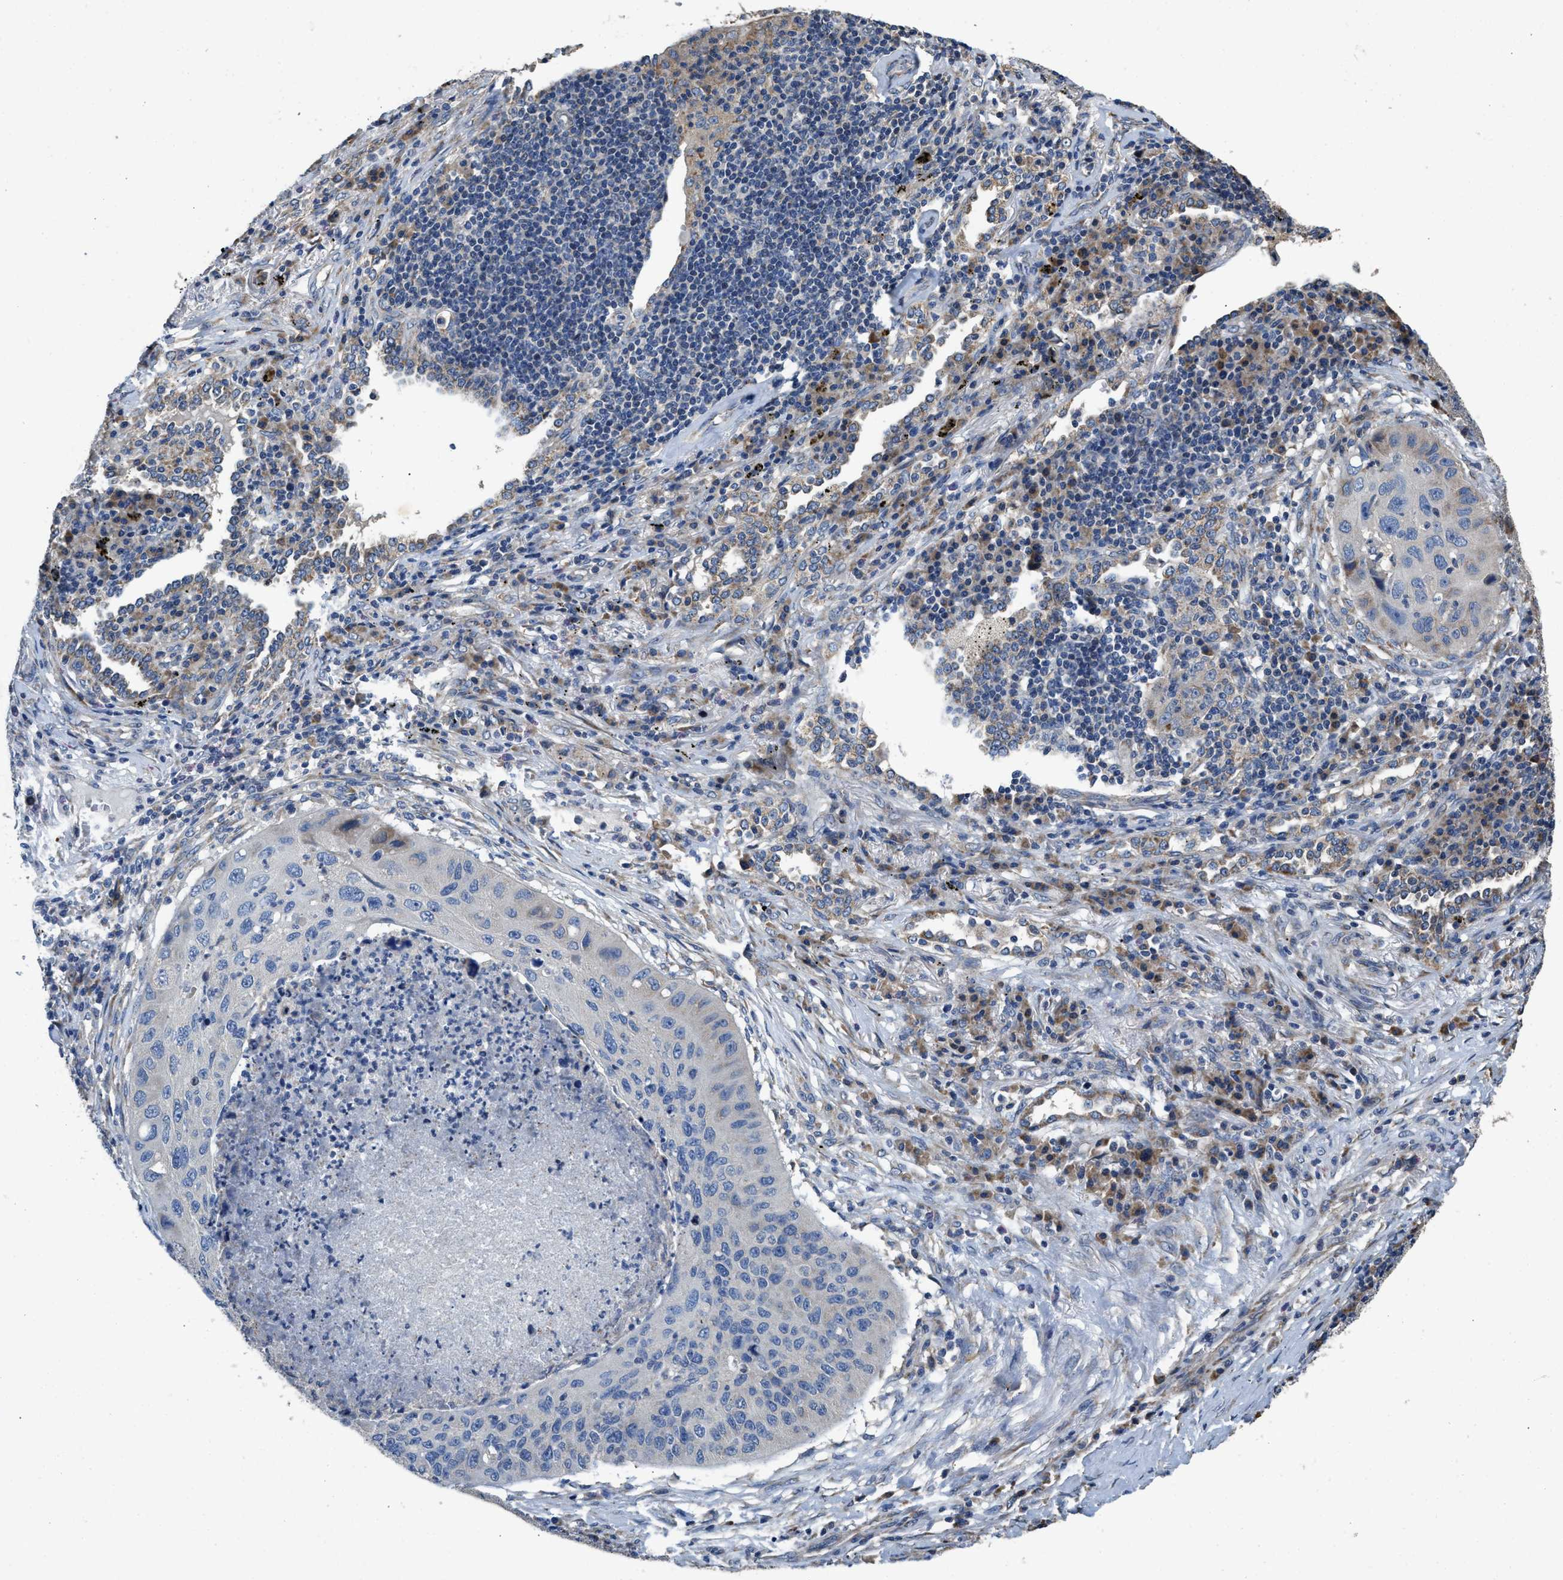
{"staining": {"intensity": "negative", "quantity": "none", "location": "none"}, "tissue": "lung cancer", "cell_type": "Tumor cells", "image_type": "cancer", "snomed": [{"axis": "morphology", "description": "Squamous cell carcinoma, NOS"}, {"axis": "topography", "description": "Lung"}], "caption": "High power microscopy histopathology image of an immunohistochemistry (IHC) histopathology image of lung cancer, revealing no significant staining in tumor cells.", "gene": "TMEM150A", "patient": {"sex": "female", "age": 63}}